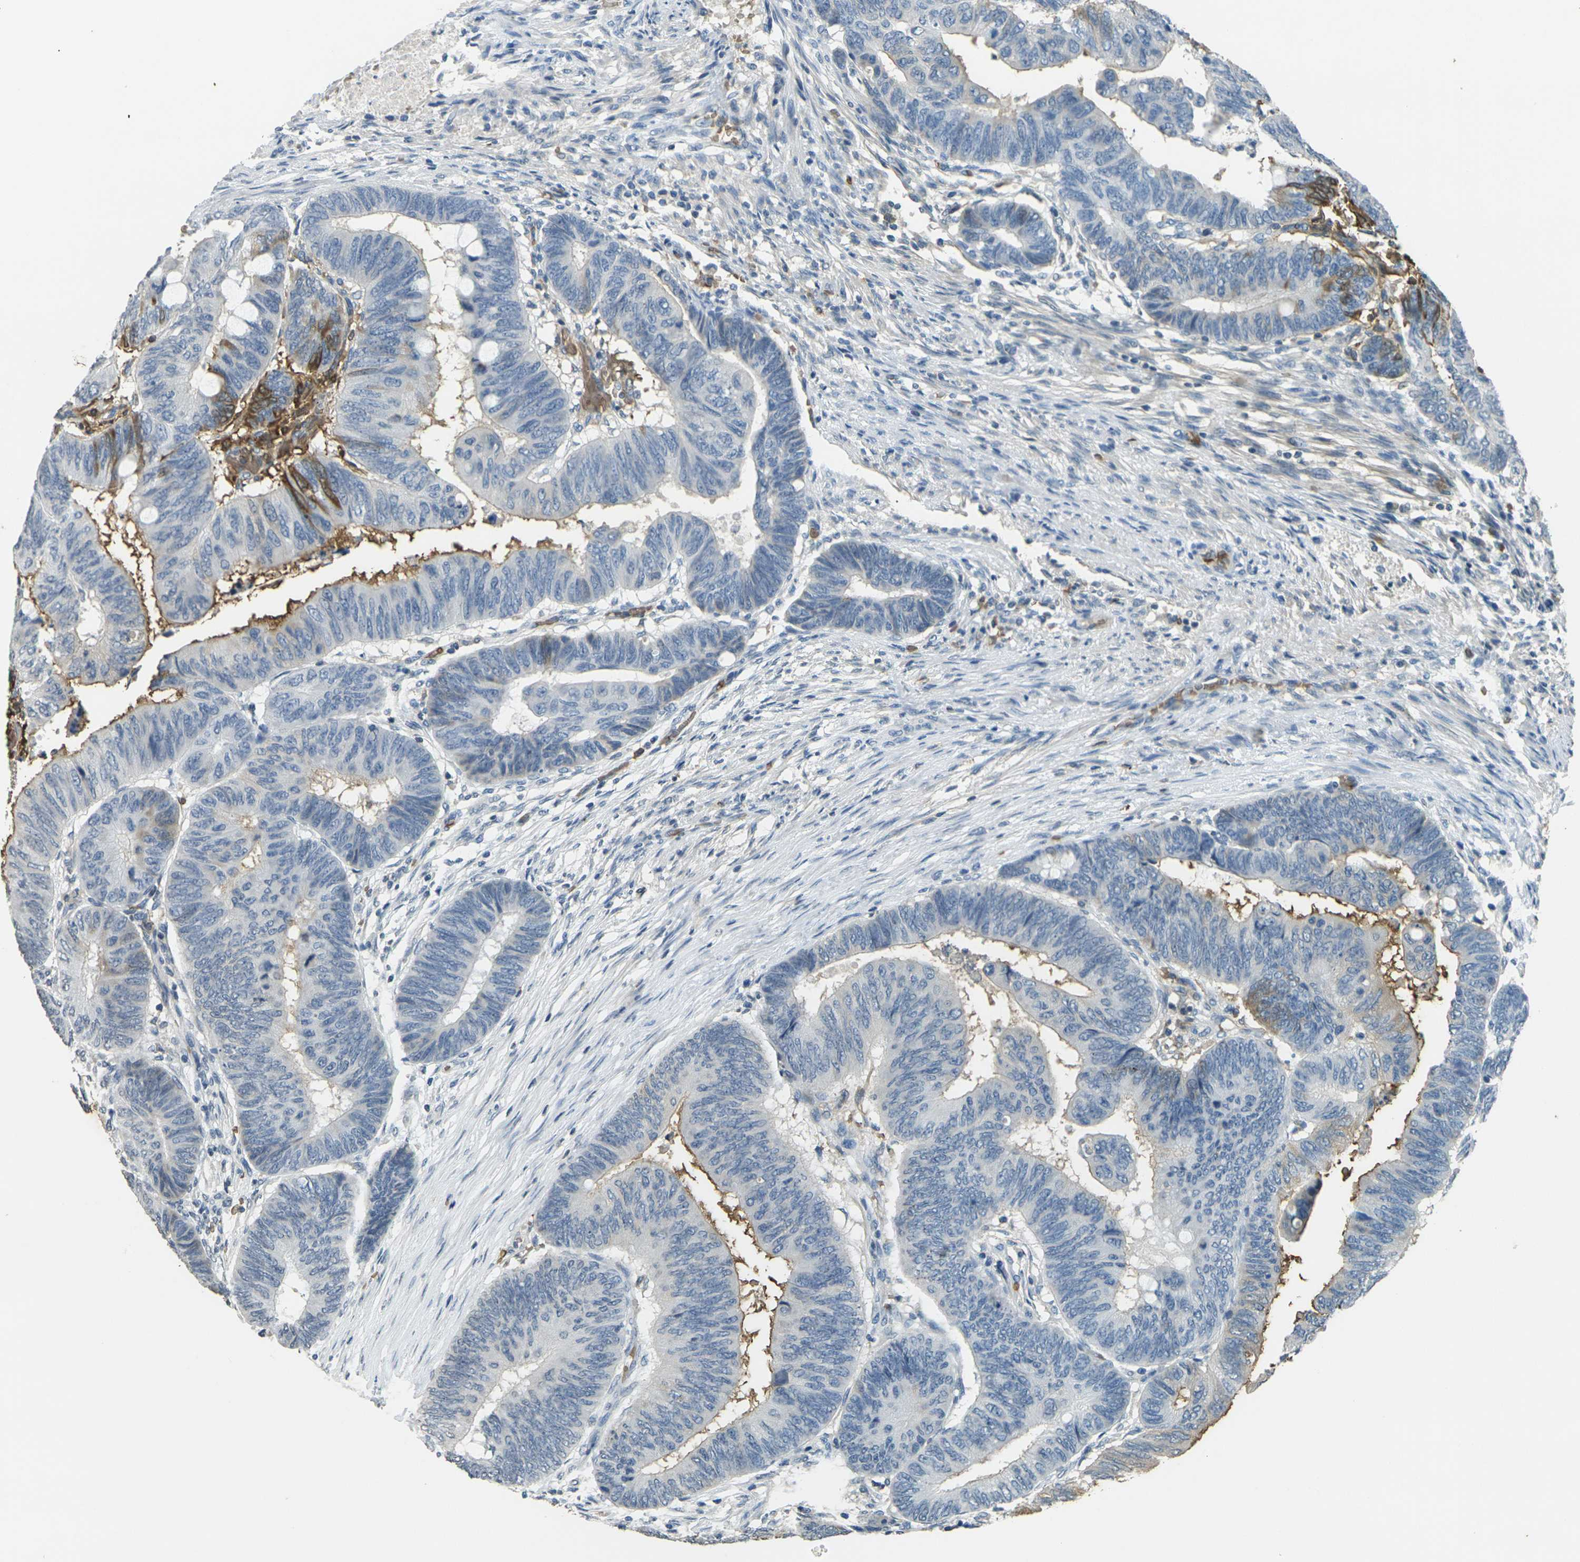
{"staining": {"intensity": "negative", "quantity": "none", "location": "none"}, "tissue": "colorectal cancer", "cell_type": "Tumor cells", "image_type": "cancer", "snomed": [{"axis": "morphology", "description": "Normal tissue, NOS"}, {"axis": "morphology", "description": "Adenocarcinoma, NOS"}, {"axis": "topography", "description": "Rectum"}, {"axis": "topography", "description": "Peripheral nerve tissue"}], "caption": "High magnification brightfield microscopy of colorectal cancer (adenocarcinoma) stained with DAB (brown) and counterstained with hematoxylin (blue): tumor cells show no significant staining.", "gene": "HBB", "patient": {"sex": "male", "age": 92}}